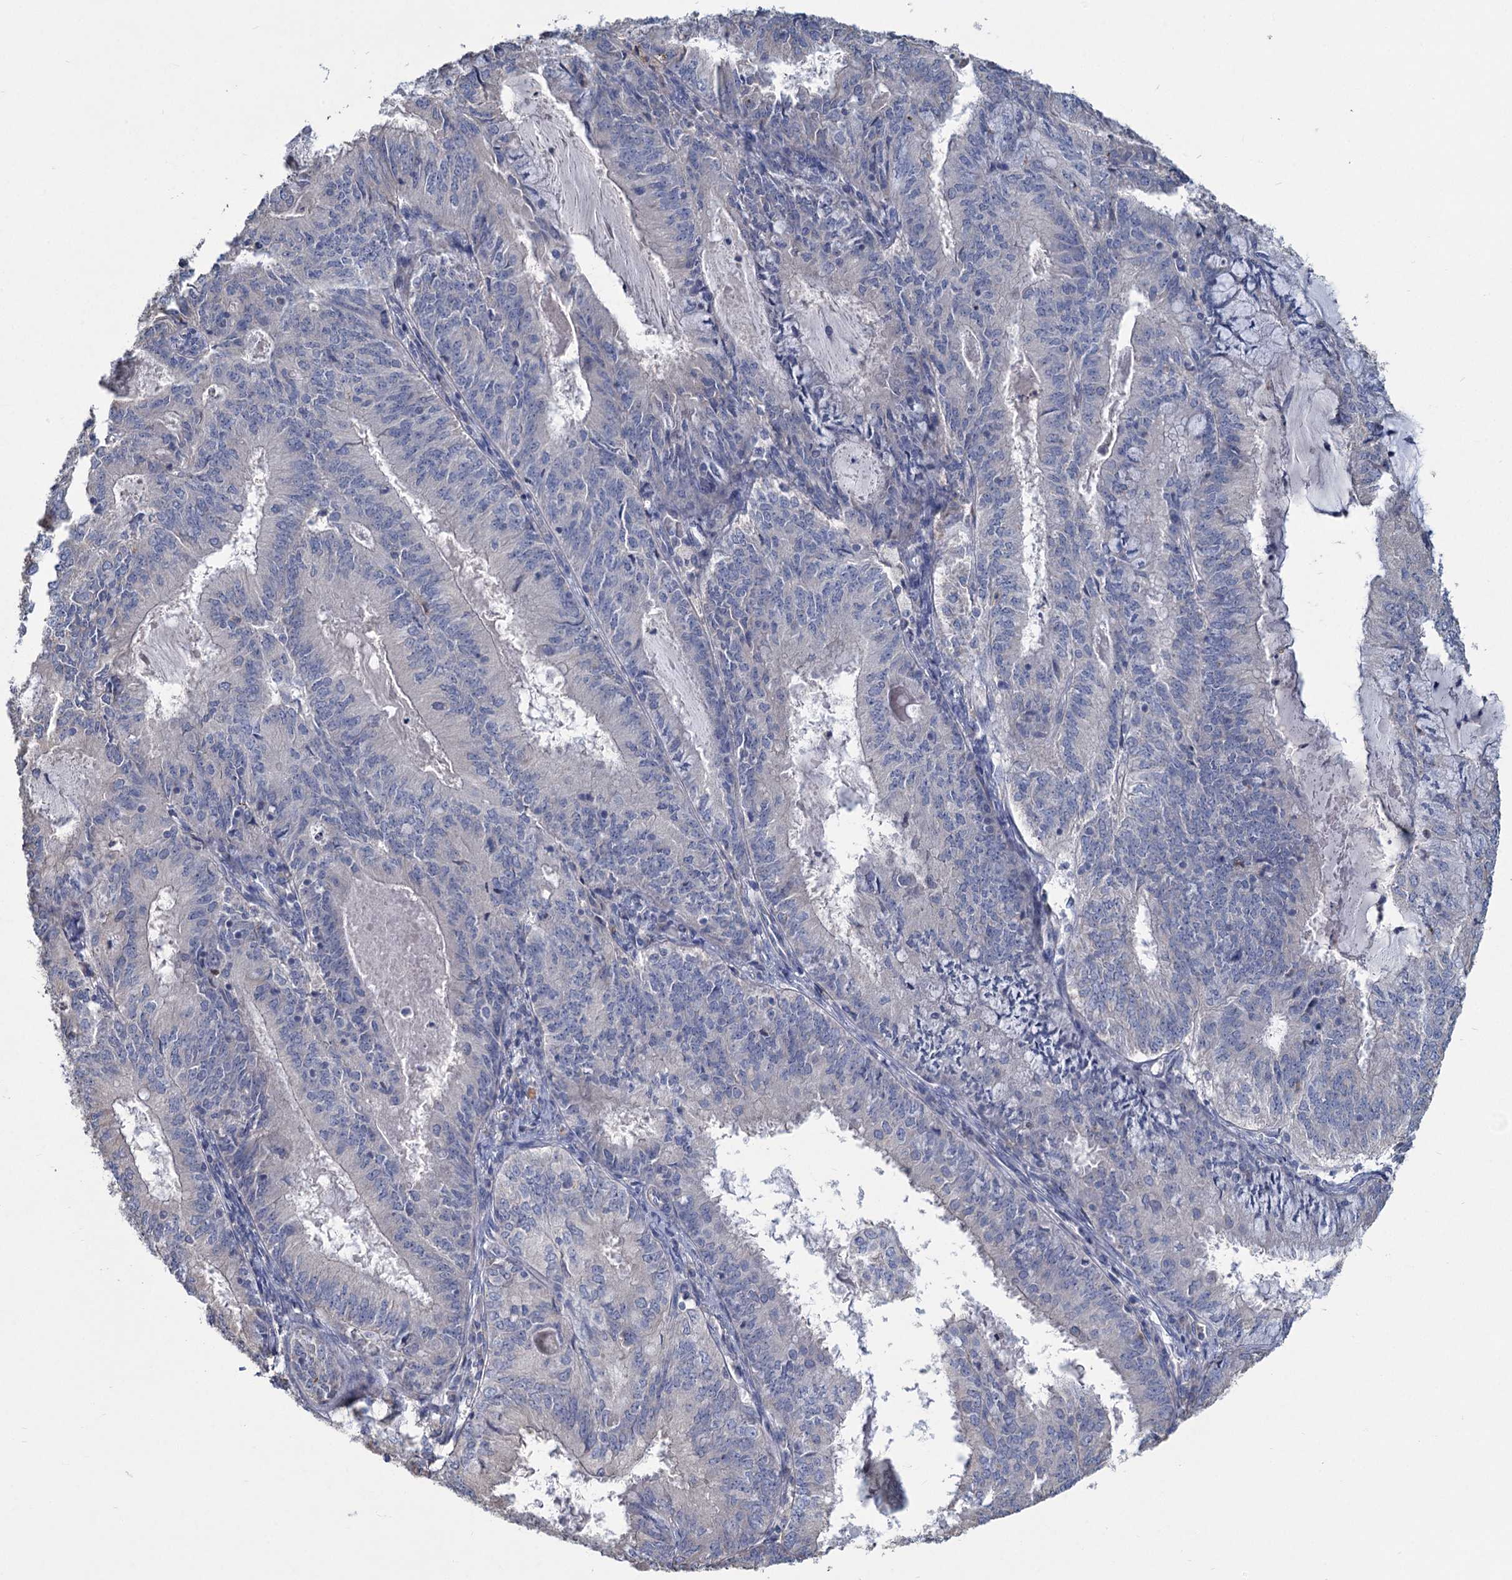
{"staining": {"intensity": "negative", "quantity": "none", "location": "none"}, "tissue": "endometrial cancer", "cell_type": "Tumor cells", "image_type": "cancer", "snomed": [{"axis": "morphology", "description": "Adenocarcinoma, NOS"}, {"axis": "topography", "description": "Endometrium"}], "caption": "The micrograph displays no significant positivity in tumor cells of adenocarcinoma (endometrial).", "gene": "HES2", "patient": {"sex": "female", "age": 57}}